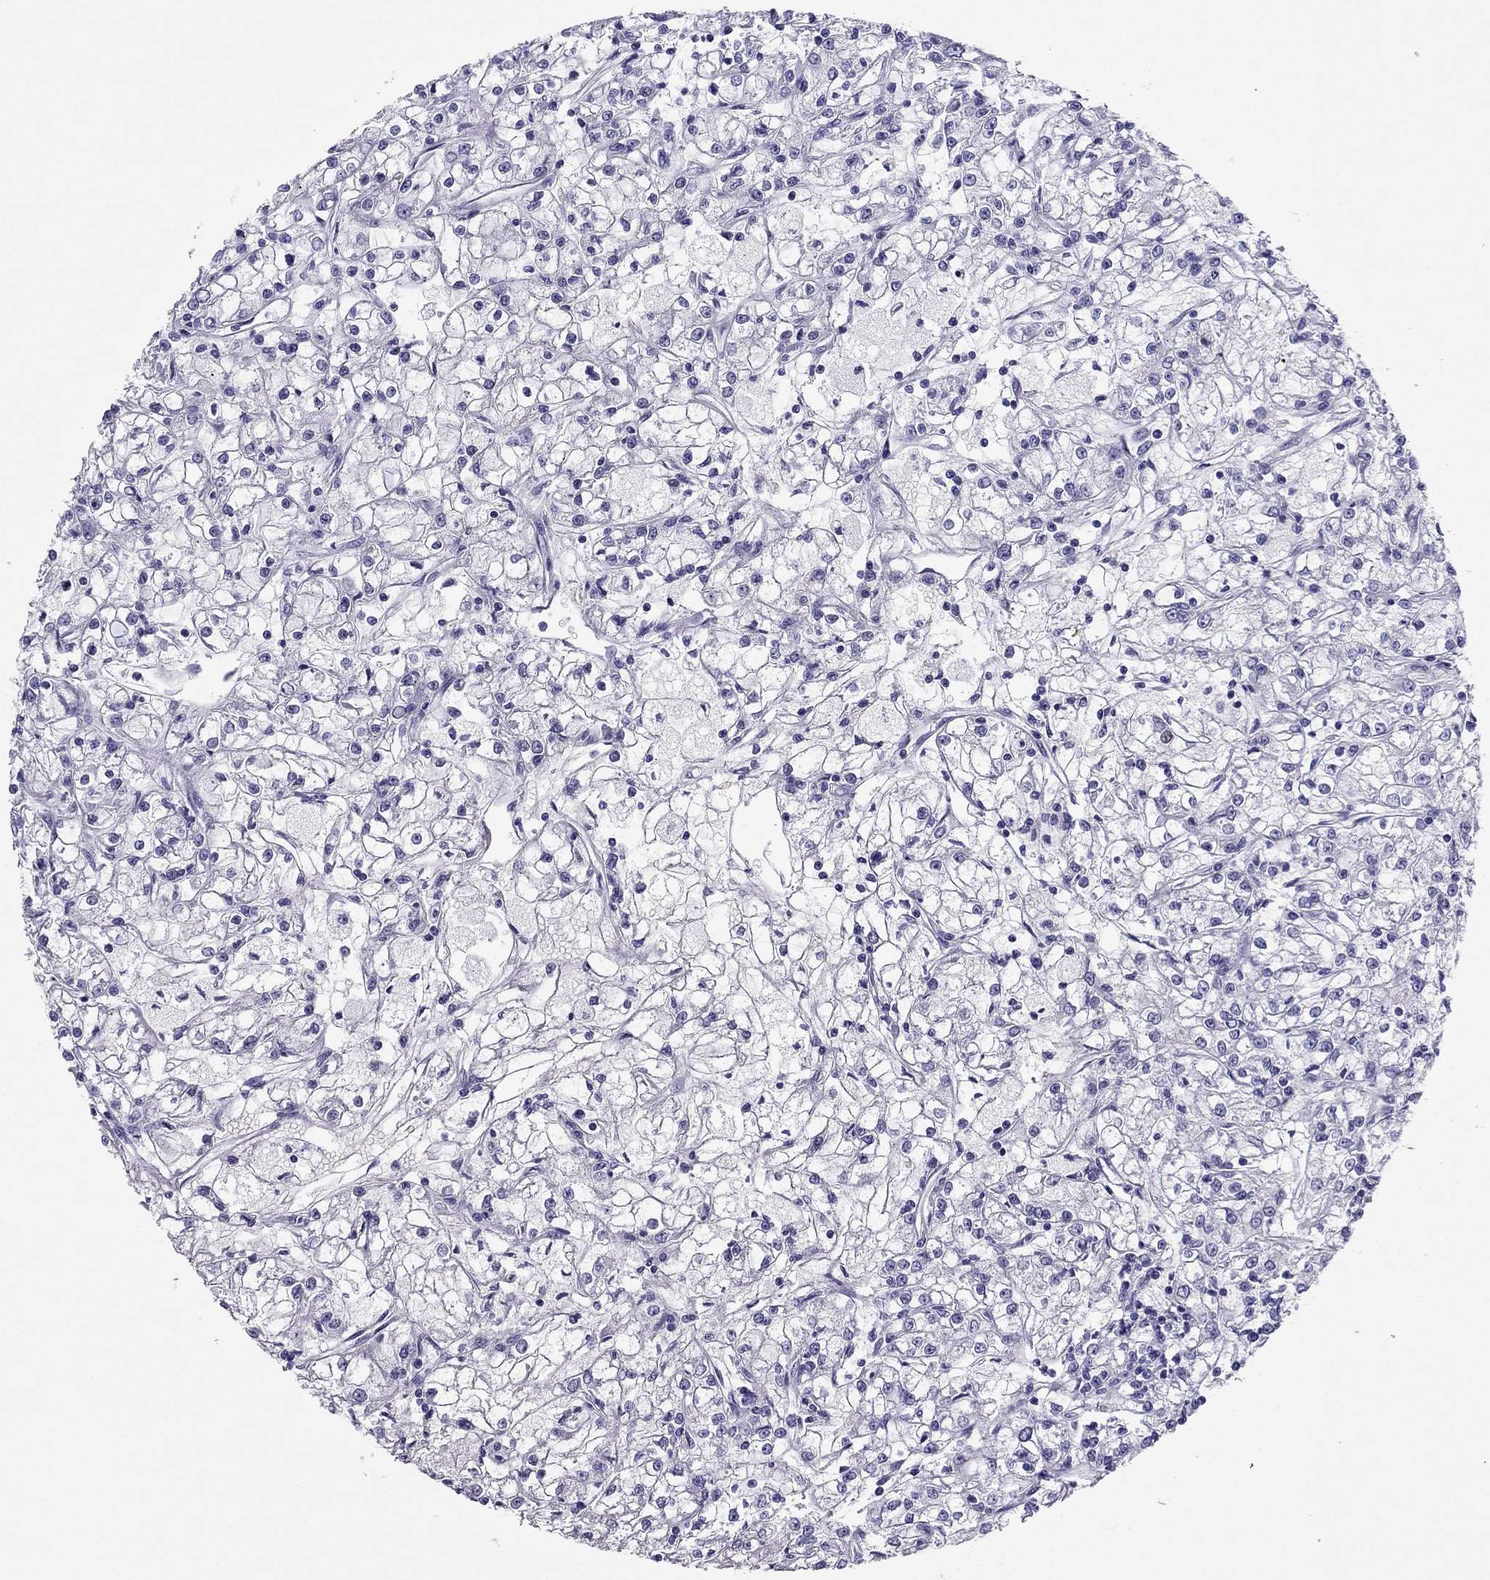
{"staining": {"intensity": "negative", "quantity": "none", "location": "none"}, "tissue": "renal cancer", "cell_type": "Tumor cells", "image_type": "cancer", "snomed": [{"axis": "morphology", "description": "Adenocarcinoma, NOS"}, {"axis": "topography", "description": "Kidney"}], "caption": "High power microscopy photomicrograph of an immunohistochemistry image of adenocarcinoma (renal), revealing no significant staining in tumor cells. (Brightfield microscopy of DAB (3,3'-diaminobenzidine) IHC at high magnification).", "gene": "PDE6A", "patient": {"sex": "female", "age": 59}}